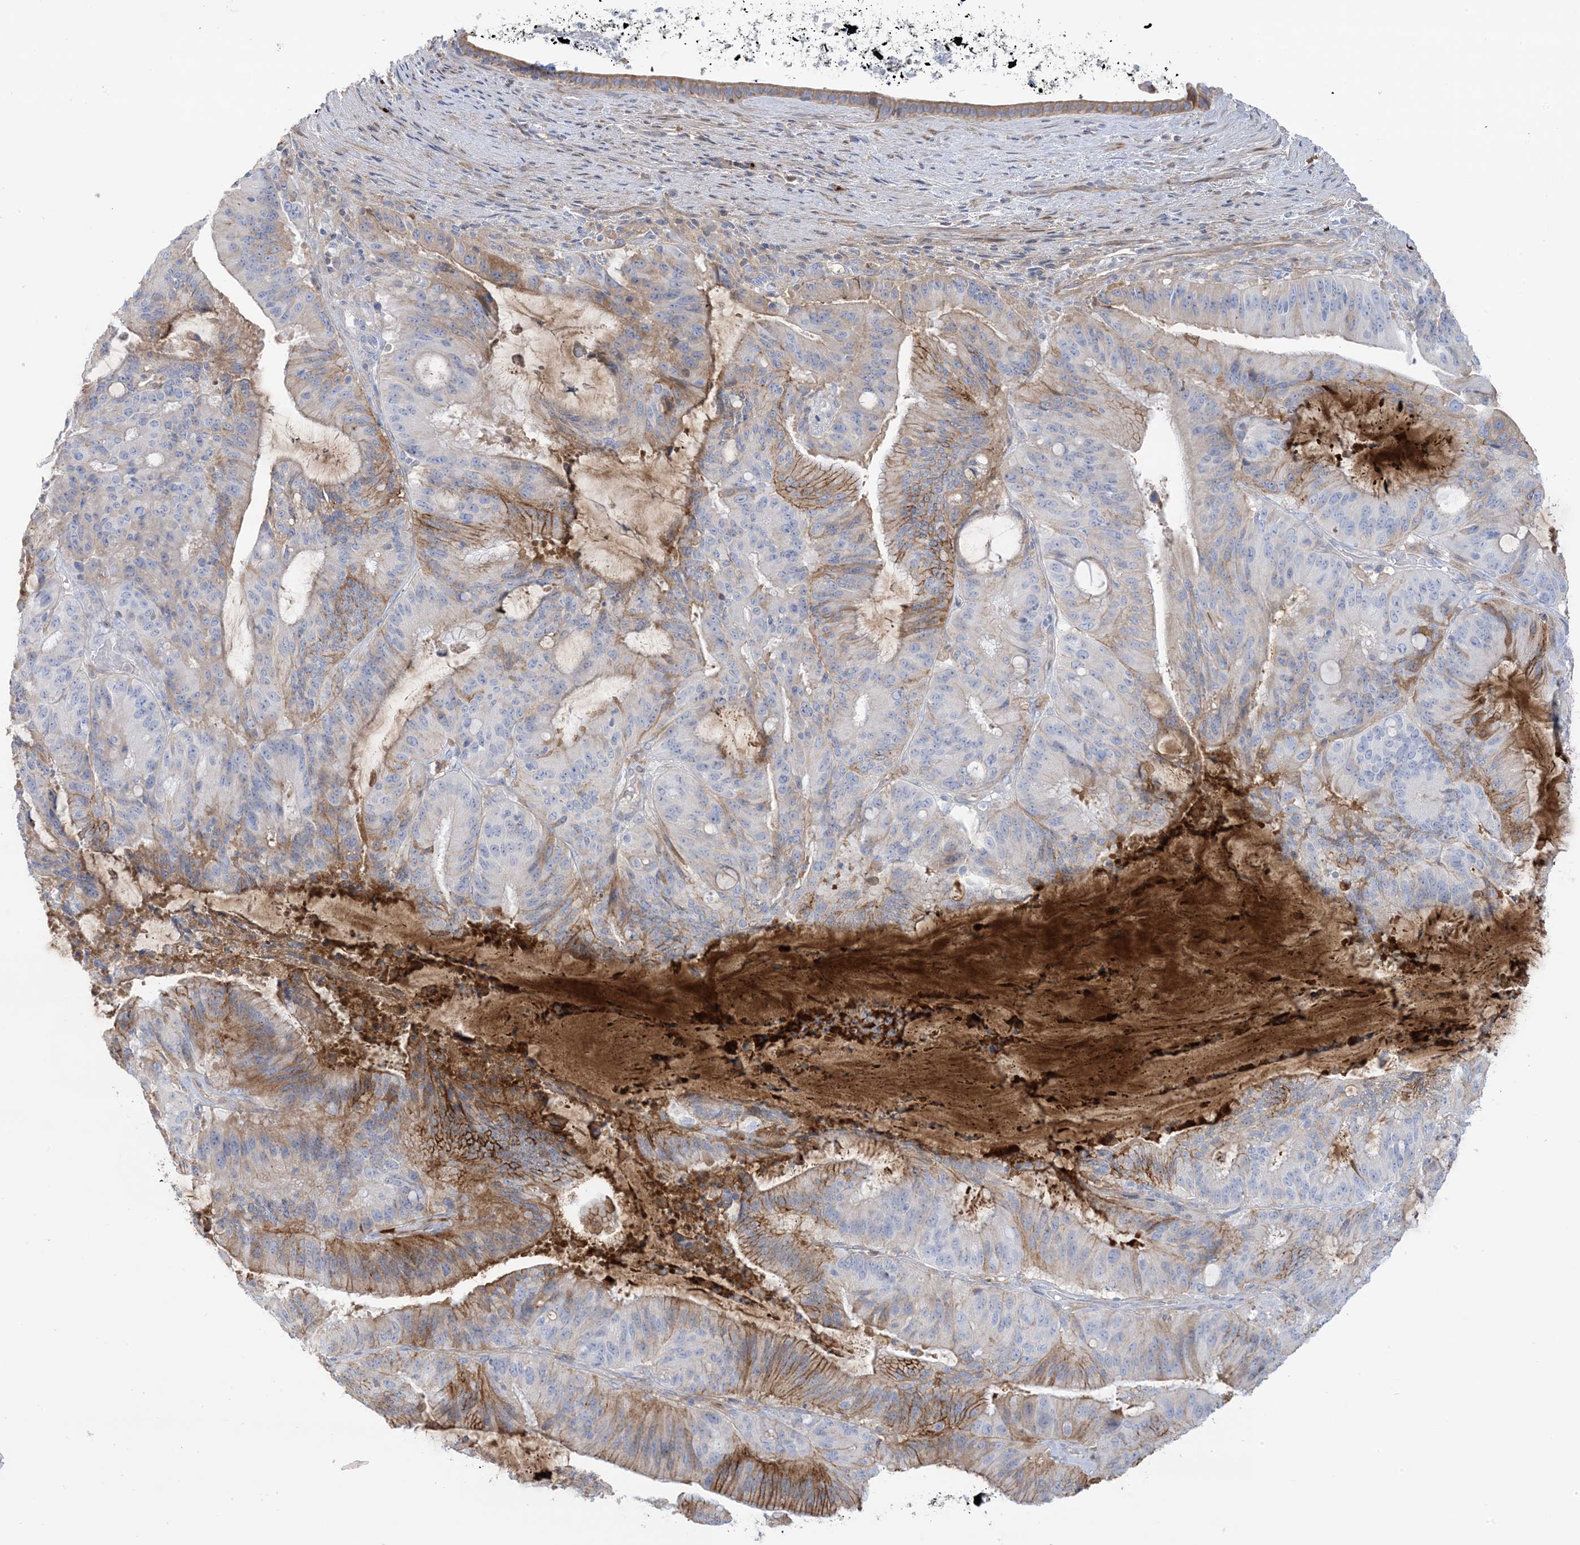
{"staining": {"intensity": "moderate", "quantity": "25%-75%", "location": "cytoplasmic/membranous"}, "tissue": "liver cancer", "cell_type": "Tumor cells", "image_type": "cancer", "snomed": [{"axis": "morphology", "description": "Normal tissue, NOS"}, {"axis": "morphology", "description": "Cholangiocarcinoma"}, {"axis": "topography", "description": "Liver"}, {"axis": "topography", "description": "Peripheral nerve tissue"}], "caption": "Liver cancer (cholangiocarcinoma) stained with DAB IHC reveals medium levels of moderate cytoplasmic/membranous staining in about 25%-75% of tumor cells.", "gene": "ATP11C", "patient": {"sex": "female", "age": 73}}